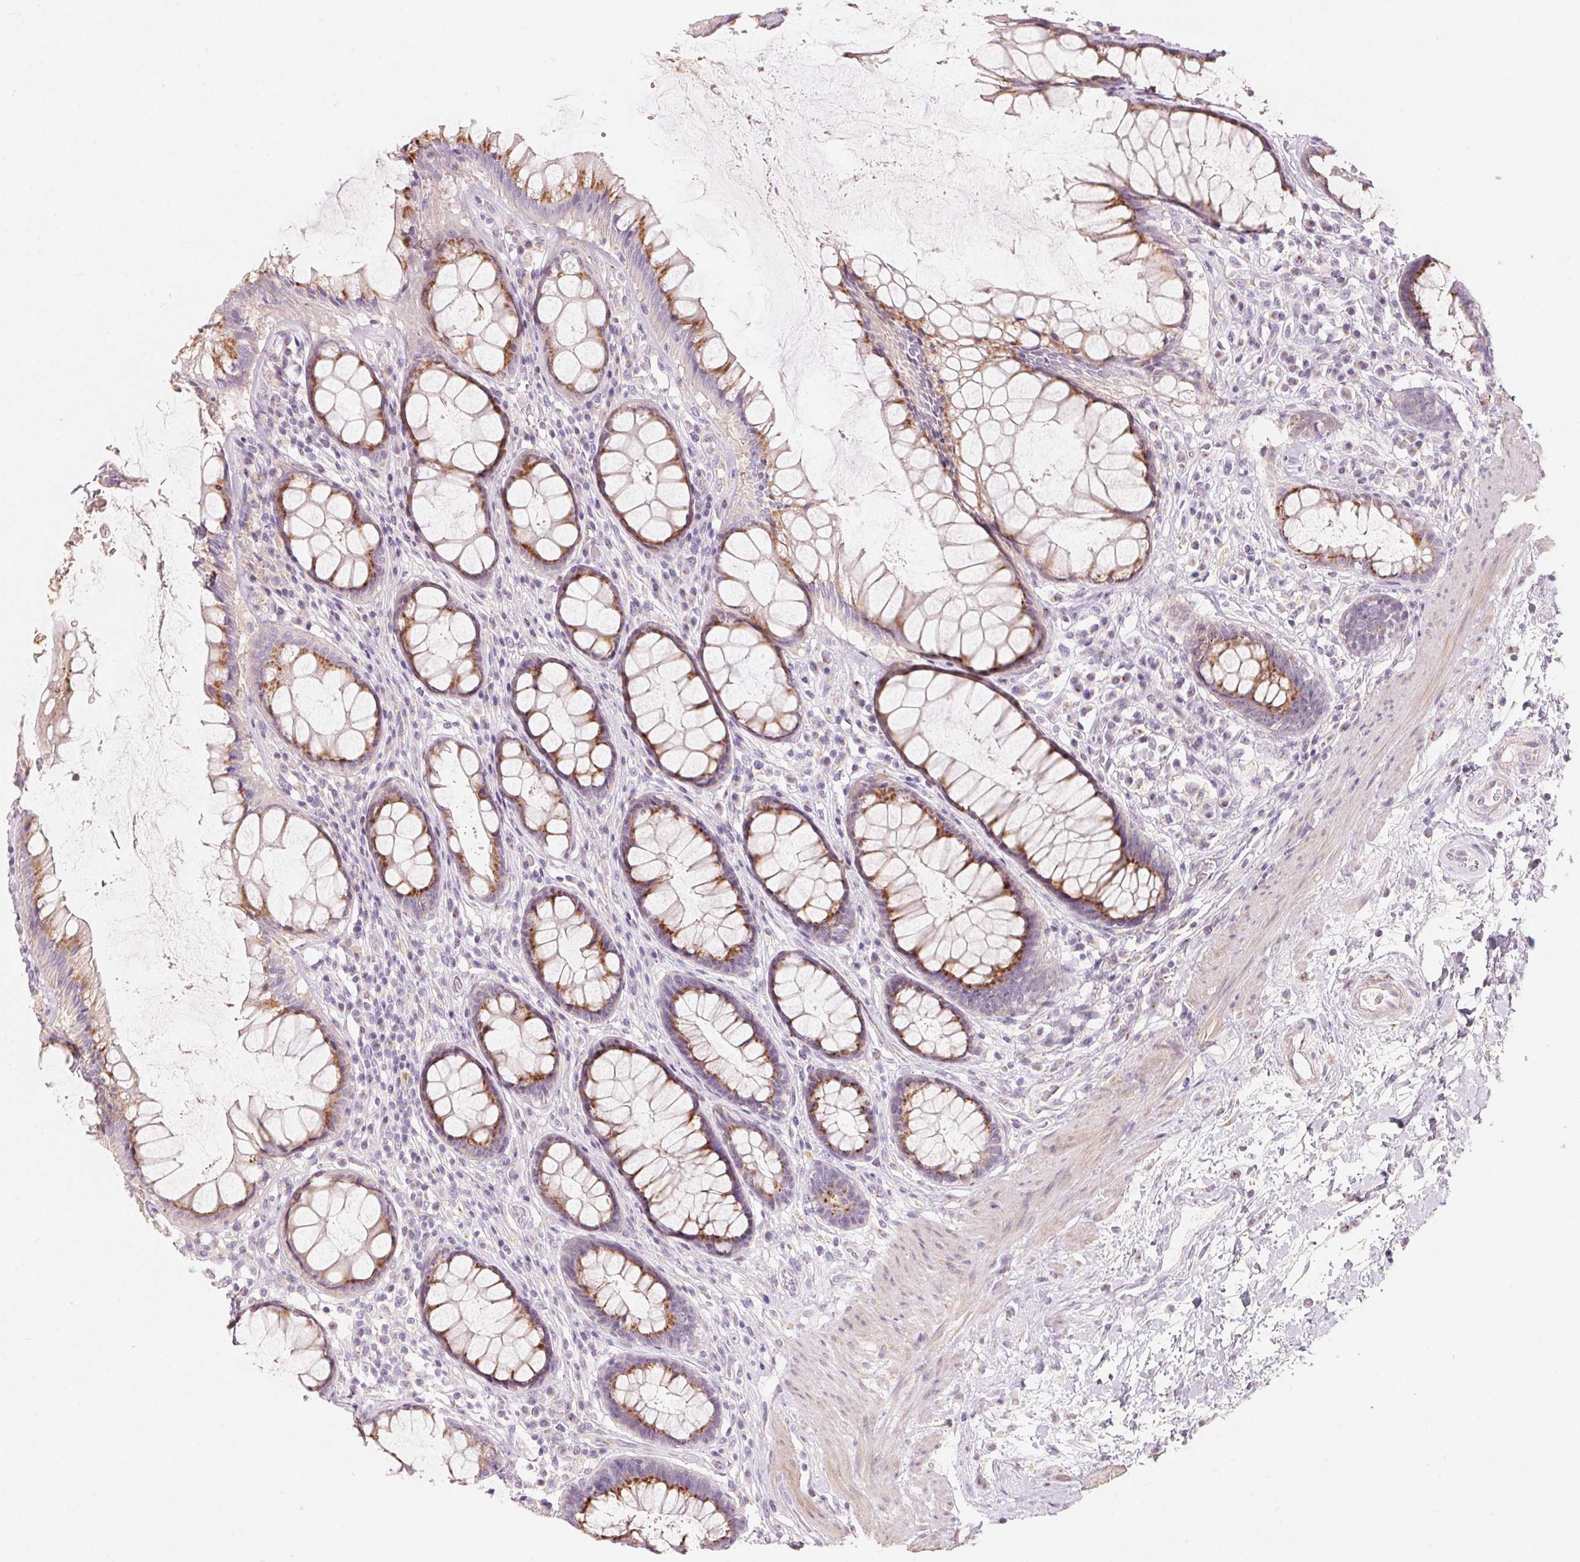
{"staining": {"intensity": "moderate", "quantity": ">75%", "location": "cytoplasmic/membranous"}, "tissue": "rectum", "cell_type": "Glandular cells", "image_type": "normal", "snomed": [{"axis": "morphology", "description": "Normal tissue, NOS"}, {"axis": "topography", "description": "Rectum"}], "caption": "Moderate cytoplasmic/membranous positivity is appreciated in about >75% of glandular cells in unremarkable rectum. (IHC, brightfield microscopy, high magnification).", "gene": "DRAM2", "patient": {"sex": "male", "age": 72}}